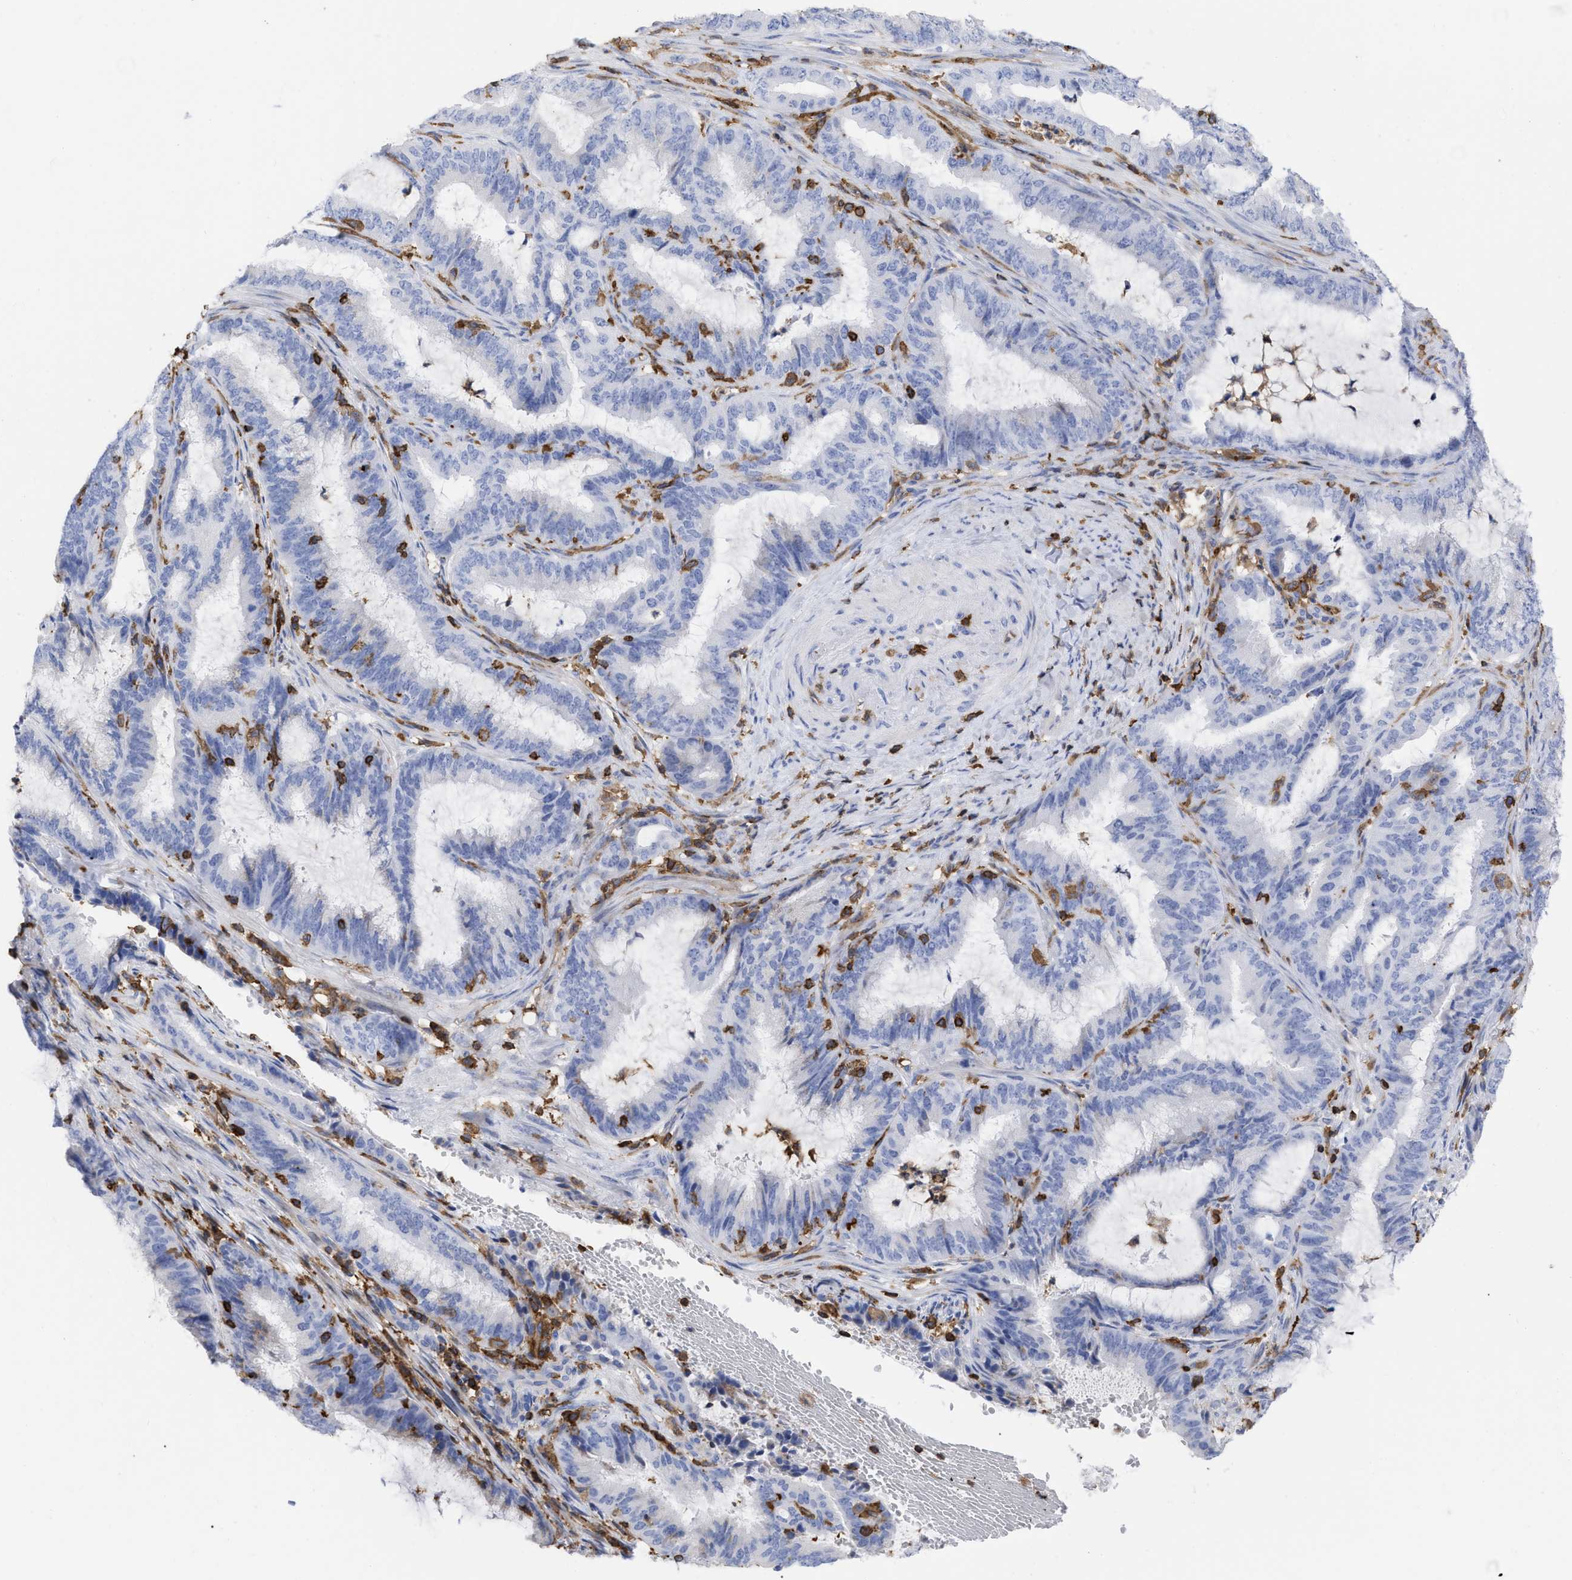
{"staining": {"intensity": "negative", "quantity": "none", "location": "none"}, "tissue": "endometrial cancer", "cell_type": "Tumor cells", "image_type": "cancer", "snomed": [{"axis": "morphology", "description": "Adenocarcinoma, NOS"}, {"axis": "topography", "description": "Endometrium"}], "caption": "IHC histopathology image of neoplastic tissue: adenocarcinoma (endometrial) stained with DAB shows no significant protein positivity in tumor cells. (Brightfield microscopy of DAB immunohistochemistry at high magnification).", "gene": "HCLS1", "patient": {"sex": "female", "age": 51}}